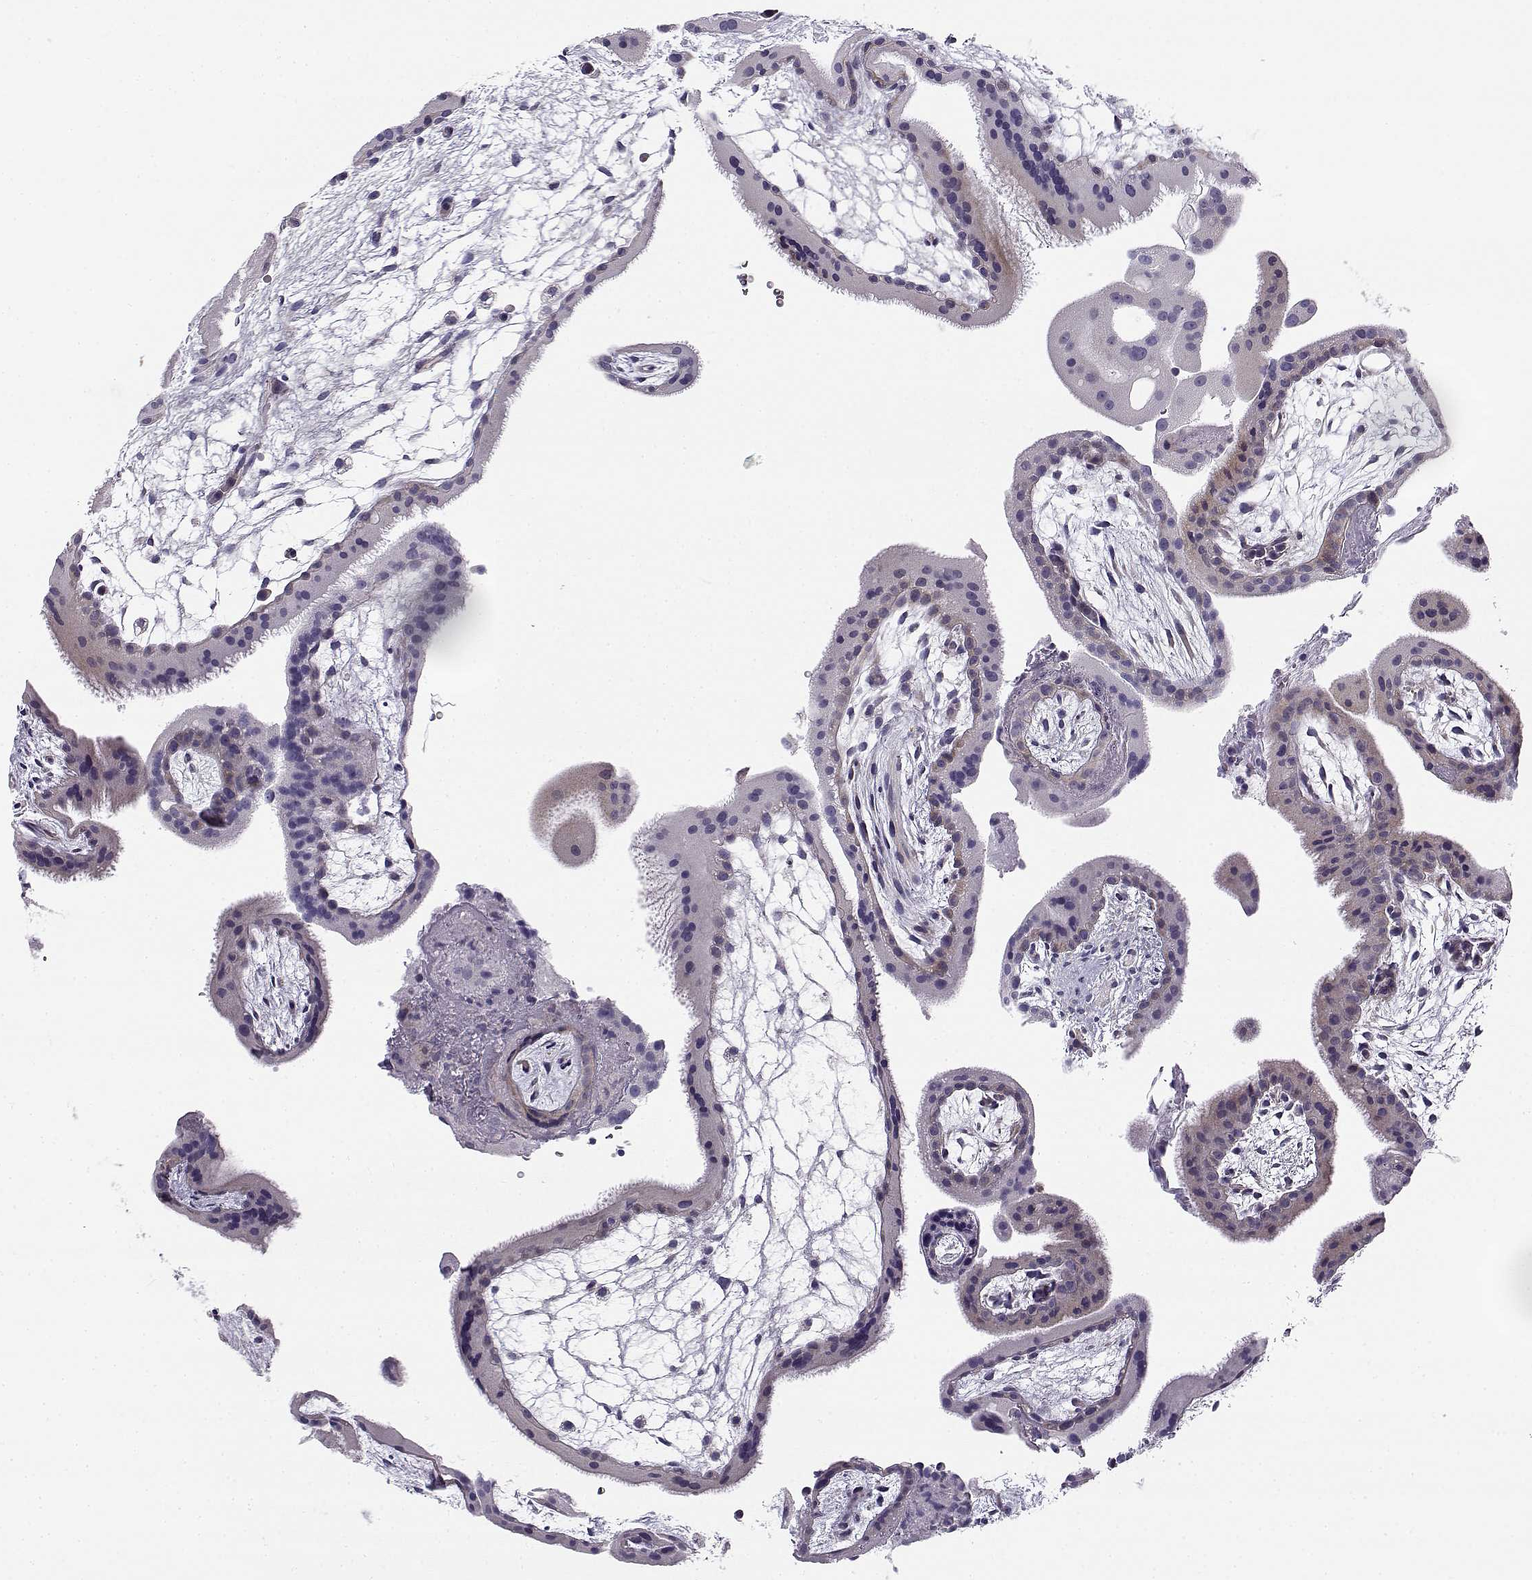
{"staining": {"intensity": "negative", "quantity": "none", "location": "none"}, "tissue": "placenta", "cell_type": "Decidual cells", "image_type": "normal", "snomed": [{"axis": "morphology", "description": "Normal tissue, NOS"}, {"axis": "topography", "description": "Placenta"}], "caption": "Immunohistochemistry photomicrograph of benign placenta stained for a protein (brown), which reveals no positivity in decidual cells. (Brightfield microscopy of DAB IHC at high magnification).", "gene": "CREB3L3", "patient": {"sex": "female", "age": 19}}